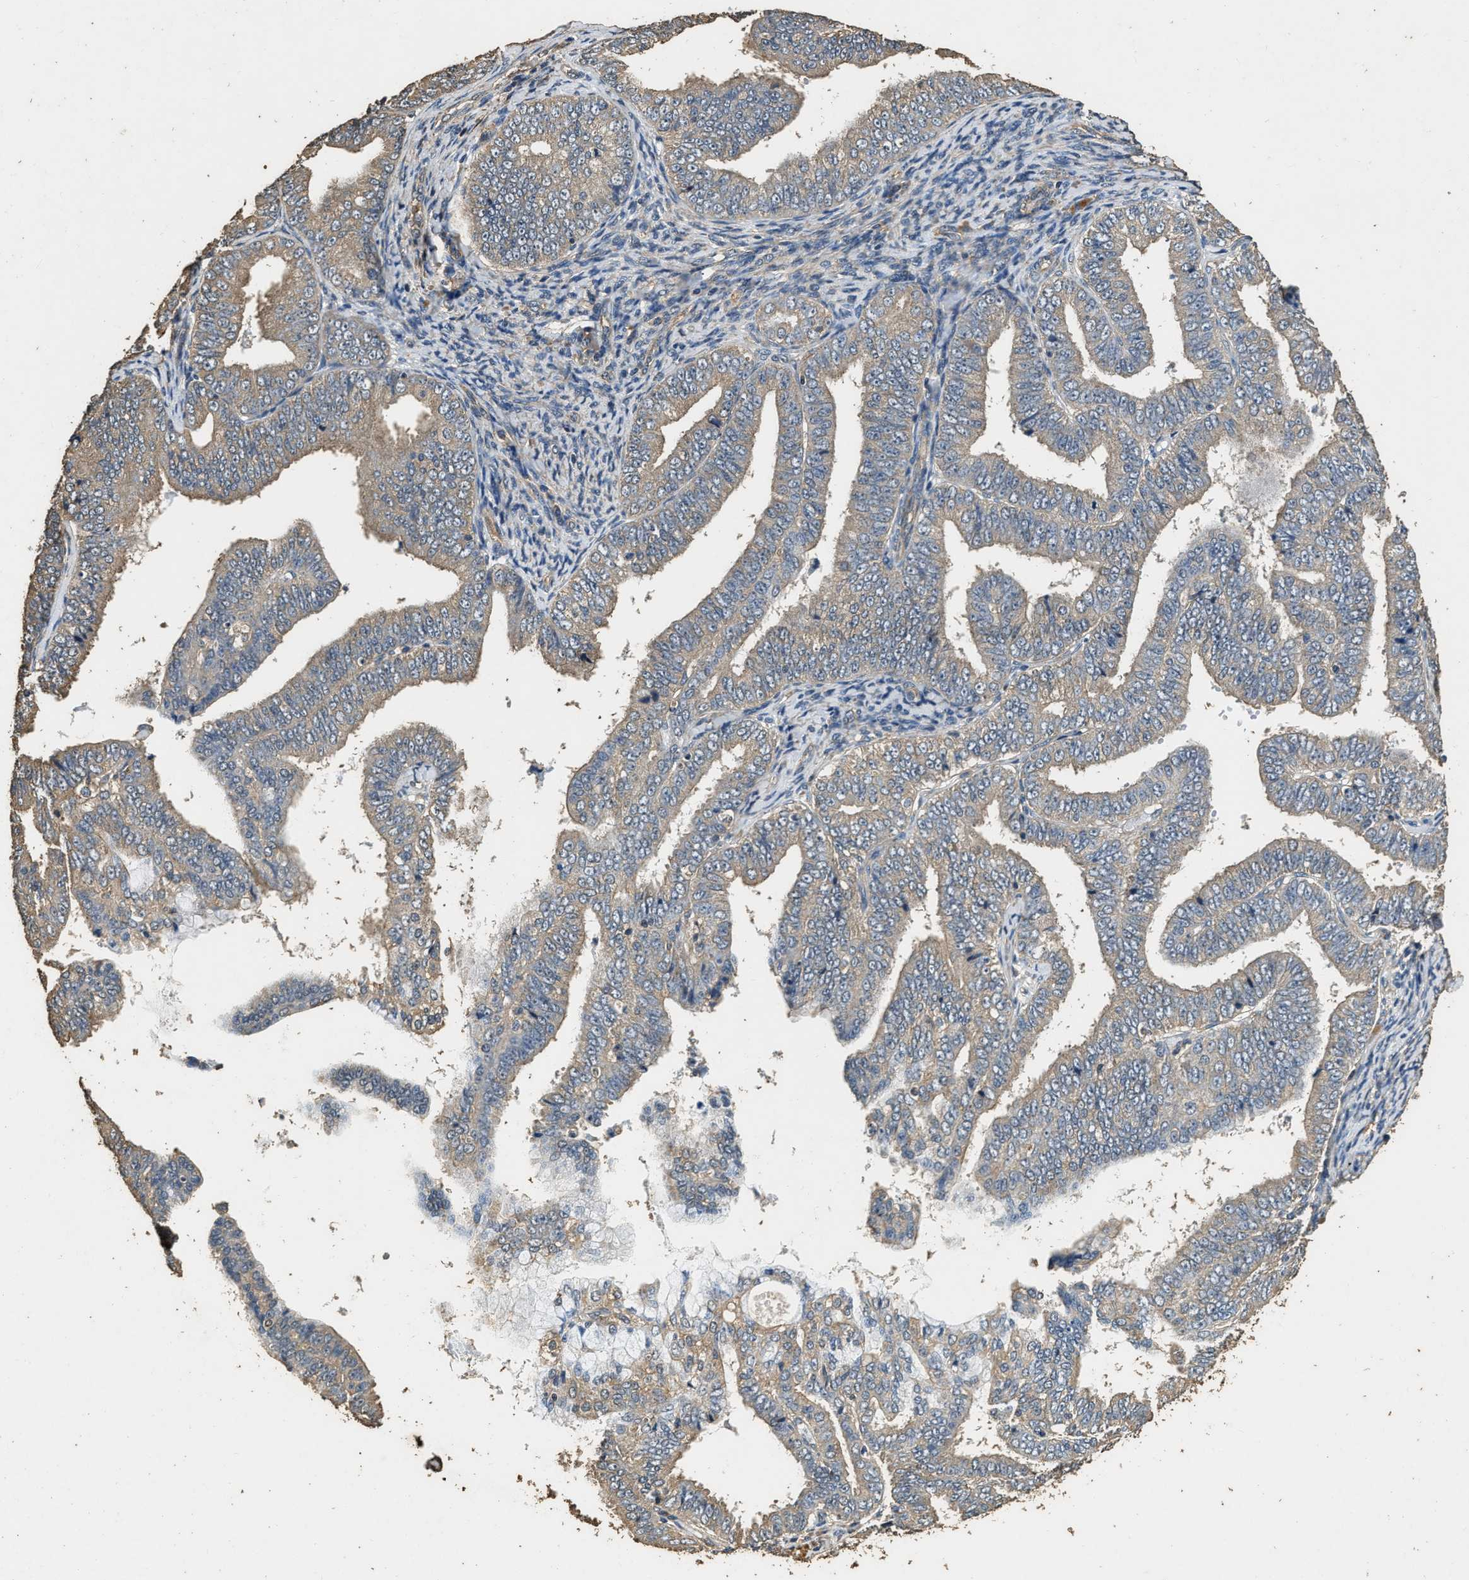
{"staining": {"intensity": "weak", "quantity": ">75%", "location": "cytoplasmic/membranous"}, "tissue": "endometrial cancer", "cell_type": "Tumor cells", "image_type": "cancer", "snomed": [{"axis": "morphology", "description": "Adenocarcinoma, NOS"}, {"axis": "topography", "description": "Endometrium"}], "caption": "High-magnification brightfield microscopy of endometrial cancer stained with DAB (3,3'-diaminobenzidine) (brown) and counterstained with hematoxylin (blue). tumor cells exhibit weak cytoplasmic/membranous expression is identified in approximately>75% of cells. (brown staining indicates protein expression, while blue staining denotes nuclei).", "gene": "MIB1", "patient": {"sex": "female", "age": 63}}